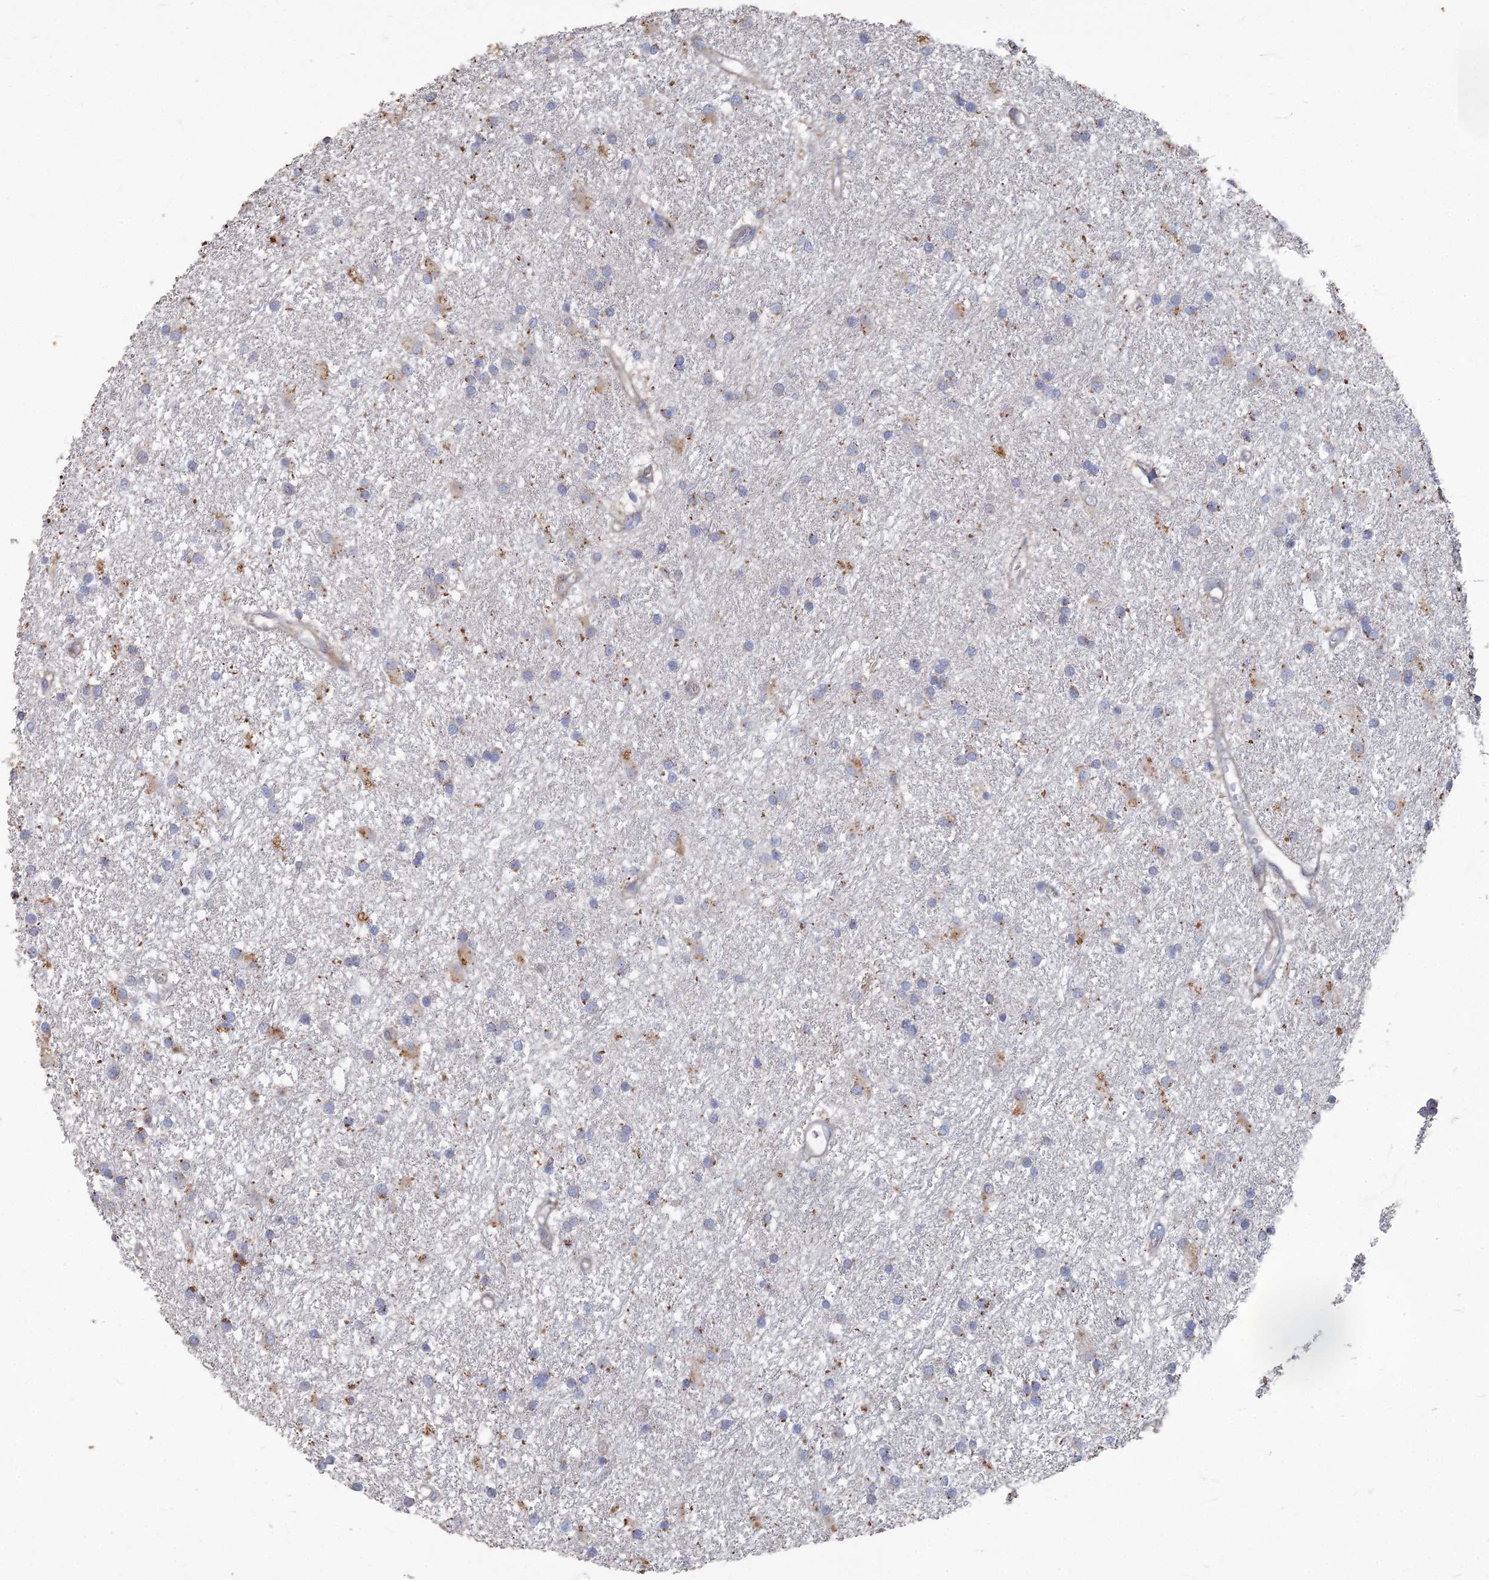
{"staining": {"intensity": "moderate", "quantity": "<25%", "location": "cytoplasmic/membranous"}, "tissue": "glioma", "cell_type": "Tumor cells", "image_type": "cancer", "snomed": [{"axis": "morphology", "description": "Glioma, malignant, High grade"}, {"axis": "topography", "description": "Brain"}], "caption": "Moderate cytoplasmic/membranous protein positivity is seen in about <25% of tumor cells in malignant glioma (high-grade).", "gene": "TMEM128", "patient": {"sex": "male", "age": 77}}